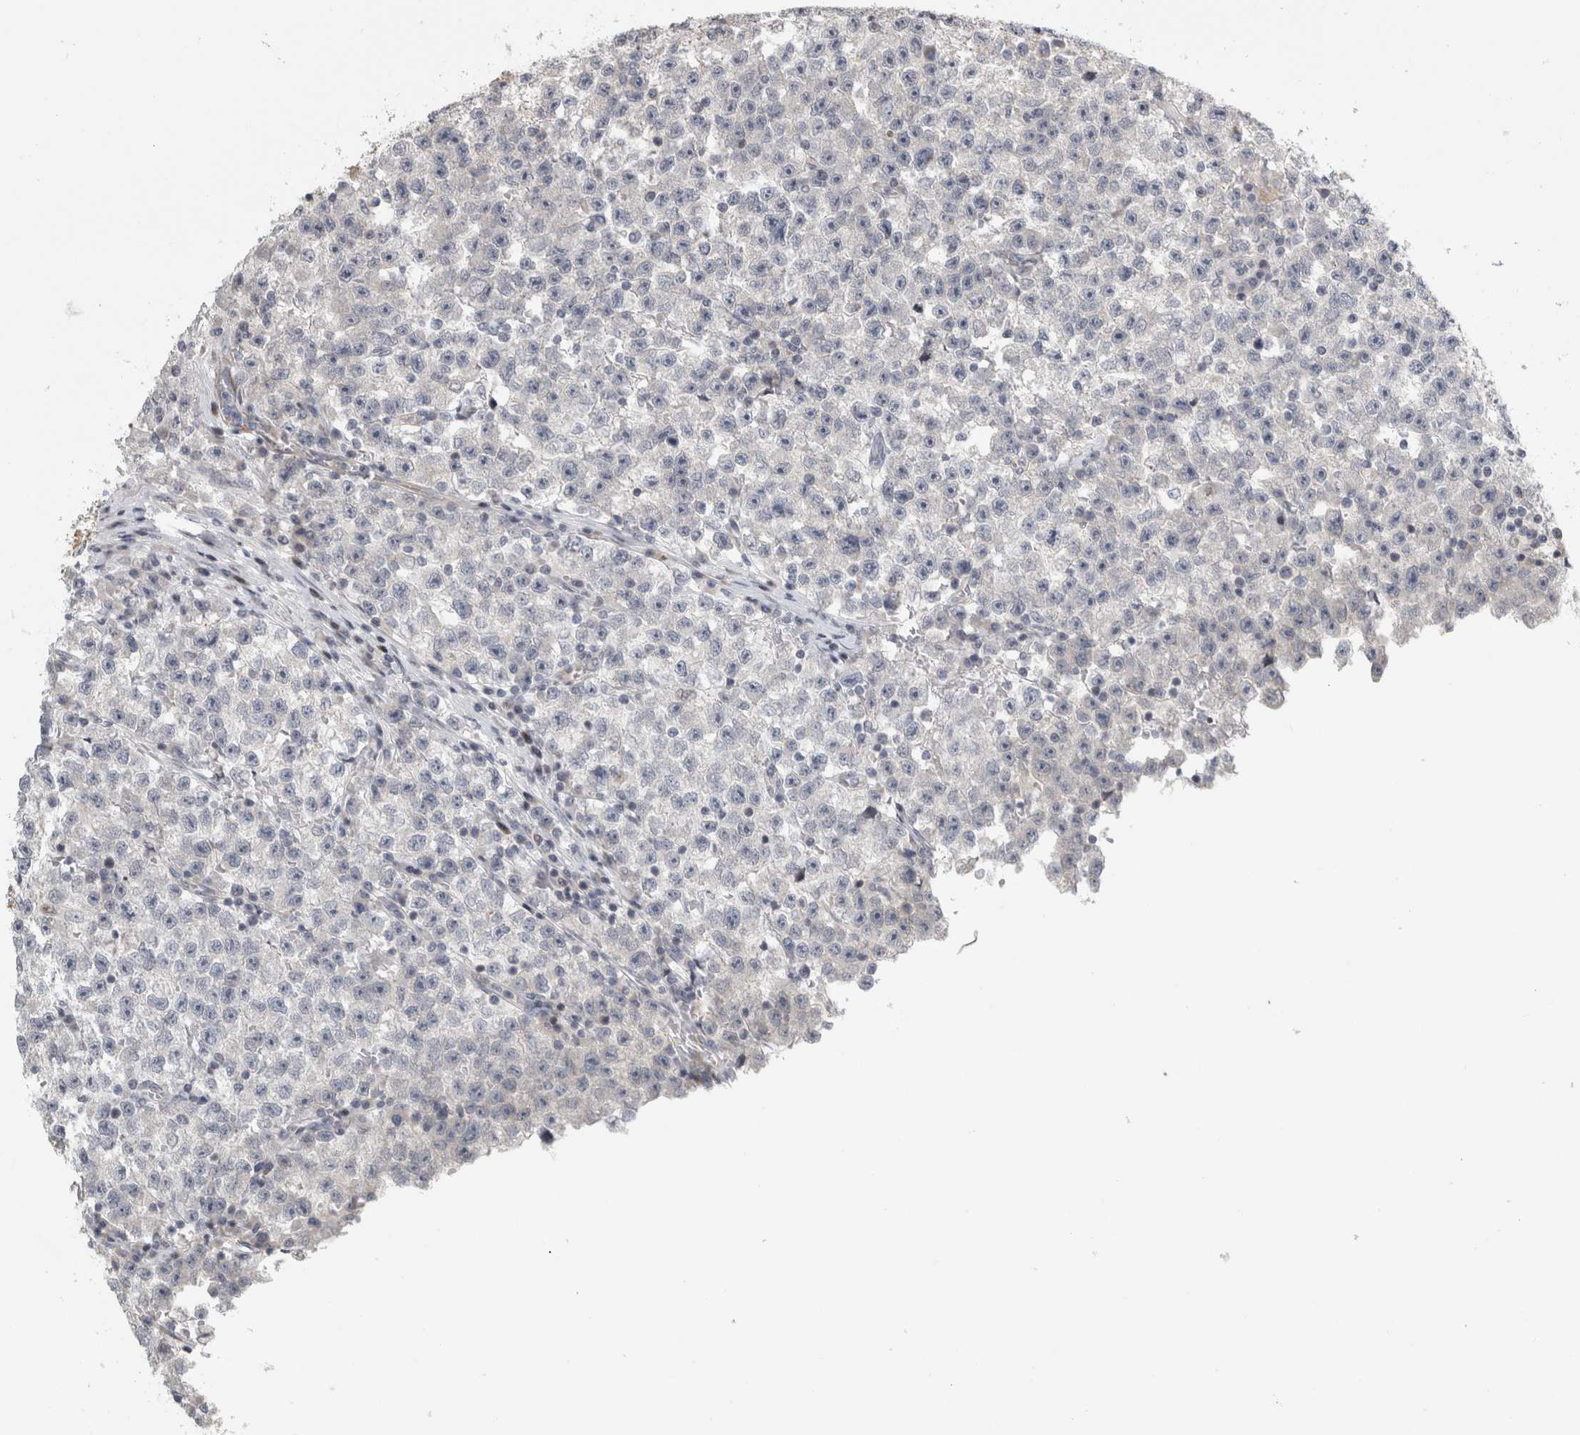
{"staining": {"intensity": "negative", "quantity": "none", "location": "none"}, "tissue": "testis cancer", "cell_type": "Tumor cells", "image_type": "cancer", "snomed": [{"axis": "morphology", "description": "Seminoma, NOS"}, {"axis": "topography", "description": "Testis"}], "caption": "Immunohistochemistry of human seminoma (testis) reveals no staining in tumor cells.", "gene": "UTP25", "patient": {"sex": "male", "age": 22}}